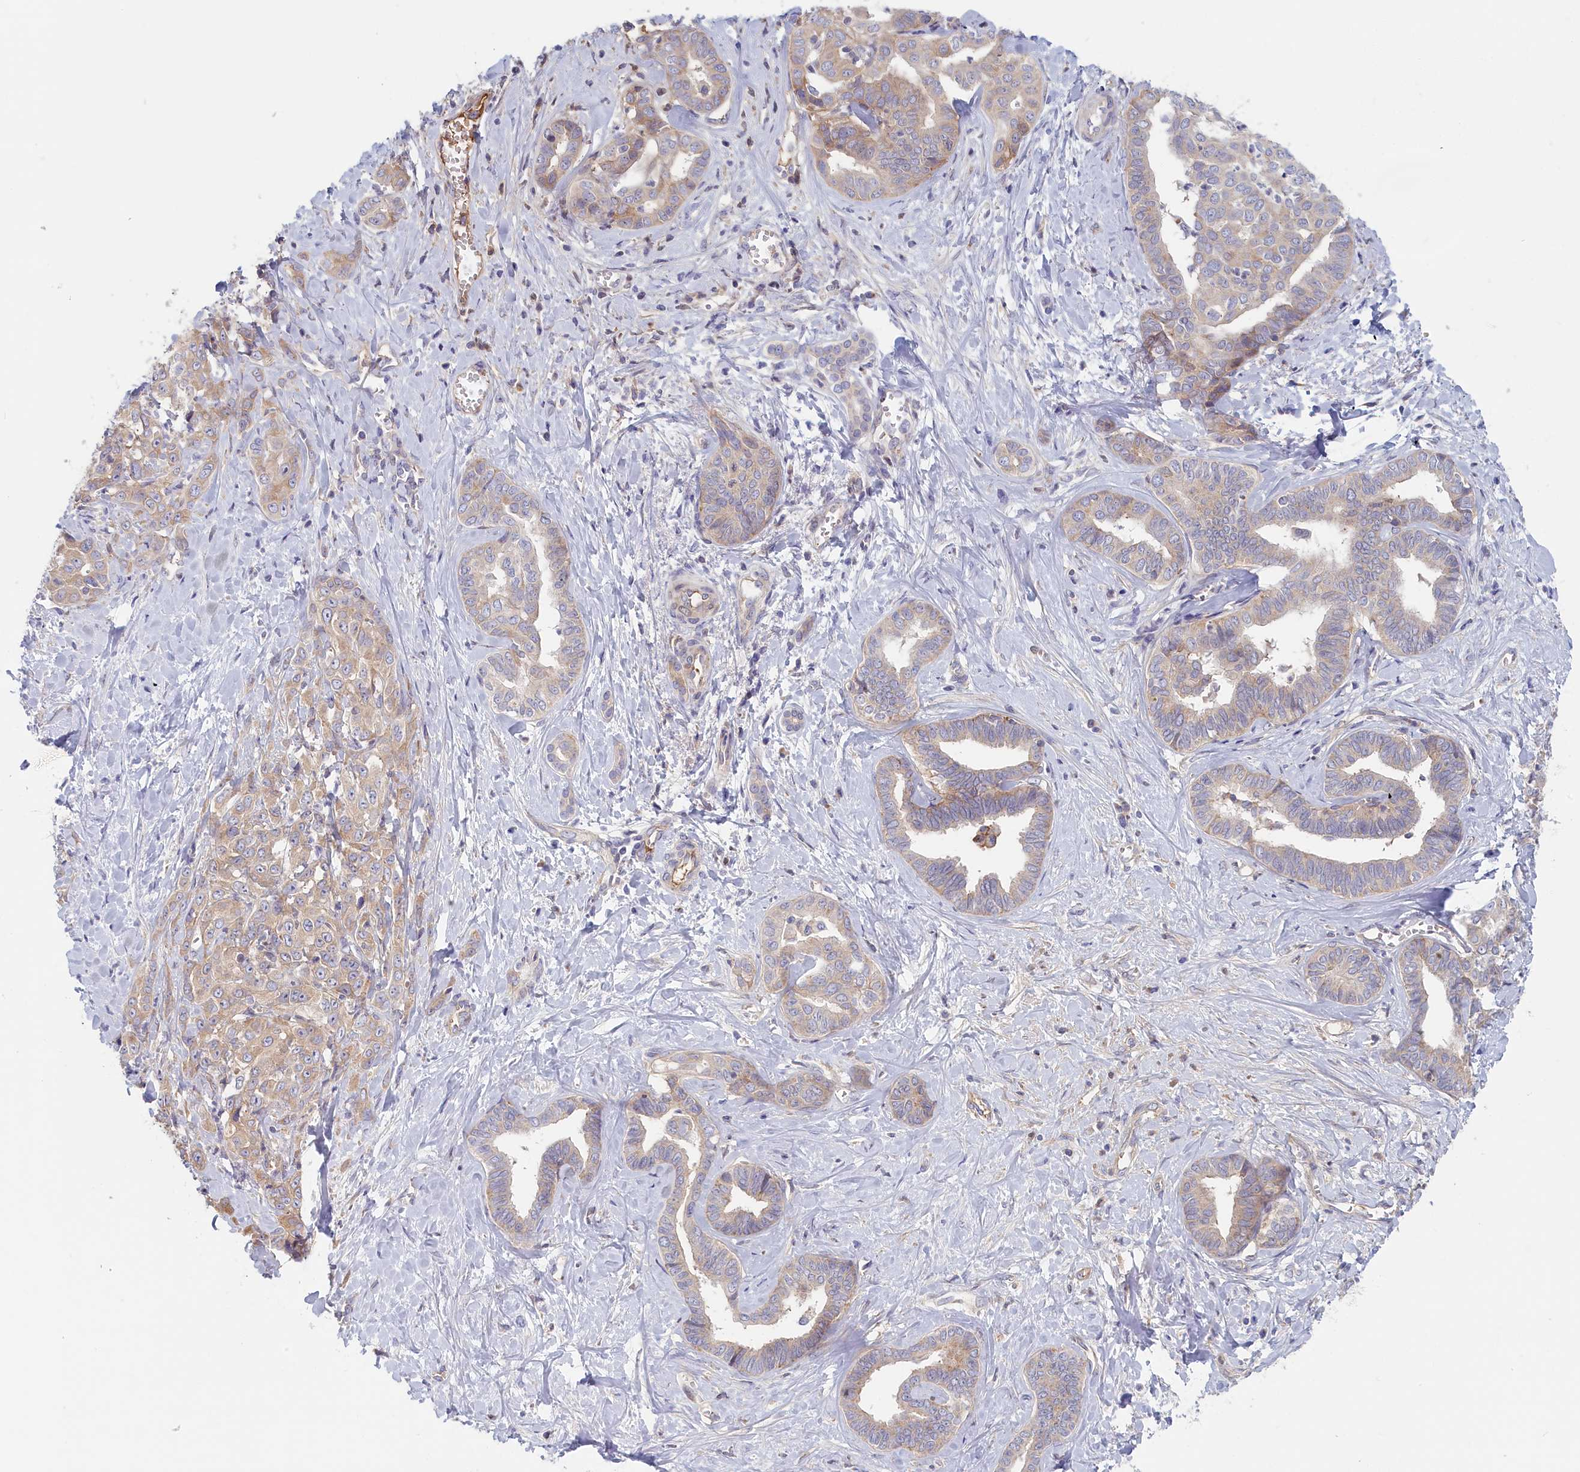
{"staining": {"intensity": "weak", "quantity": "<25%", "location": "cytoplasmic/membranous"}, "tissue": "liver cancer", "cell_type": "Tumor cells", "image_type": "cancer", "snomed": [{"axis": "morphology", "description": "Cholangiocarcinoma"}, {"axis": "topography", "description": "Liver"}], "caption": "The photomicrograph shows no staining of tumor cells in liver cholangiocarcinoma.", "gene": "STX16", "patient": {"sex": "female", "age": 77}}